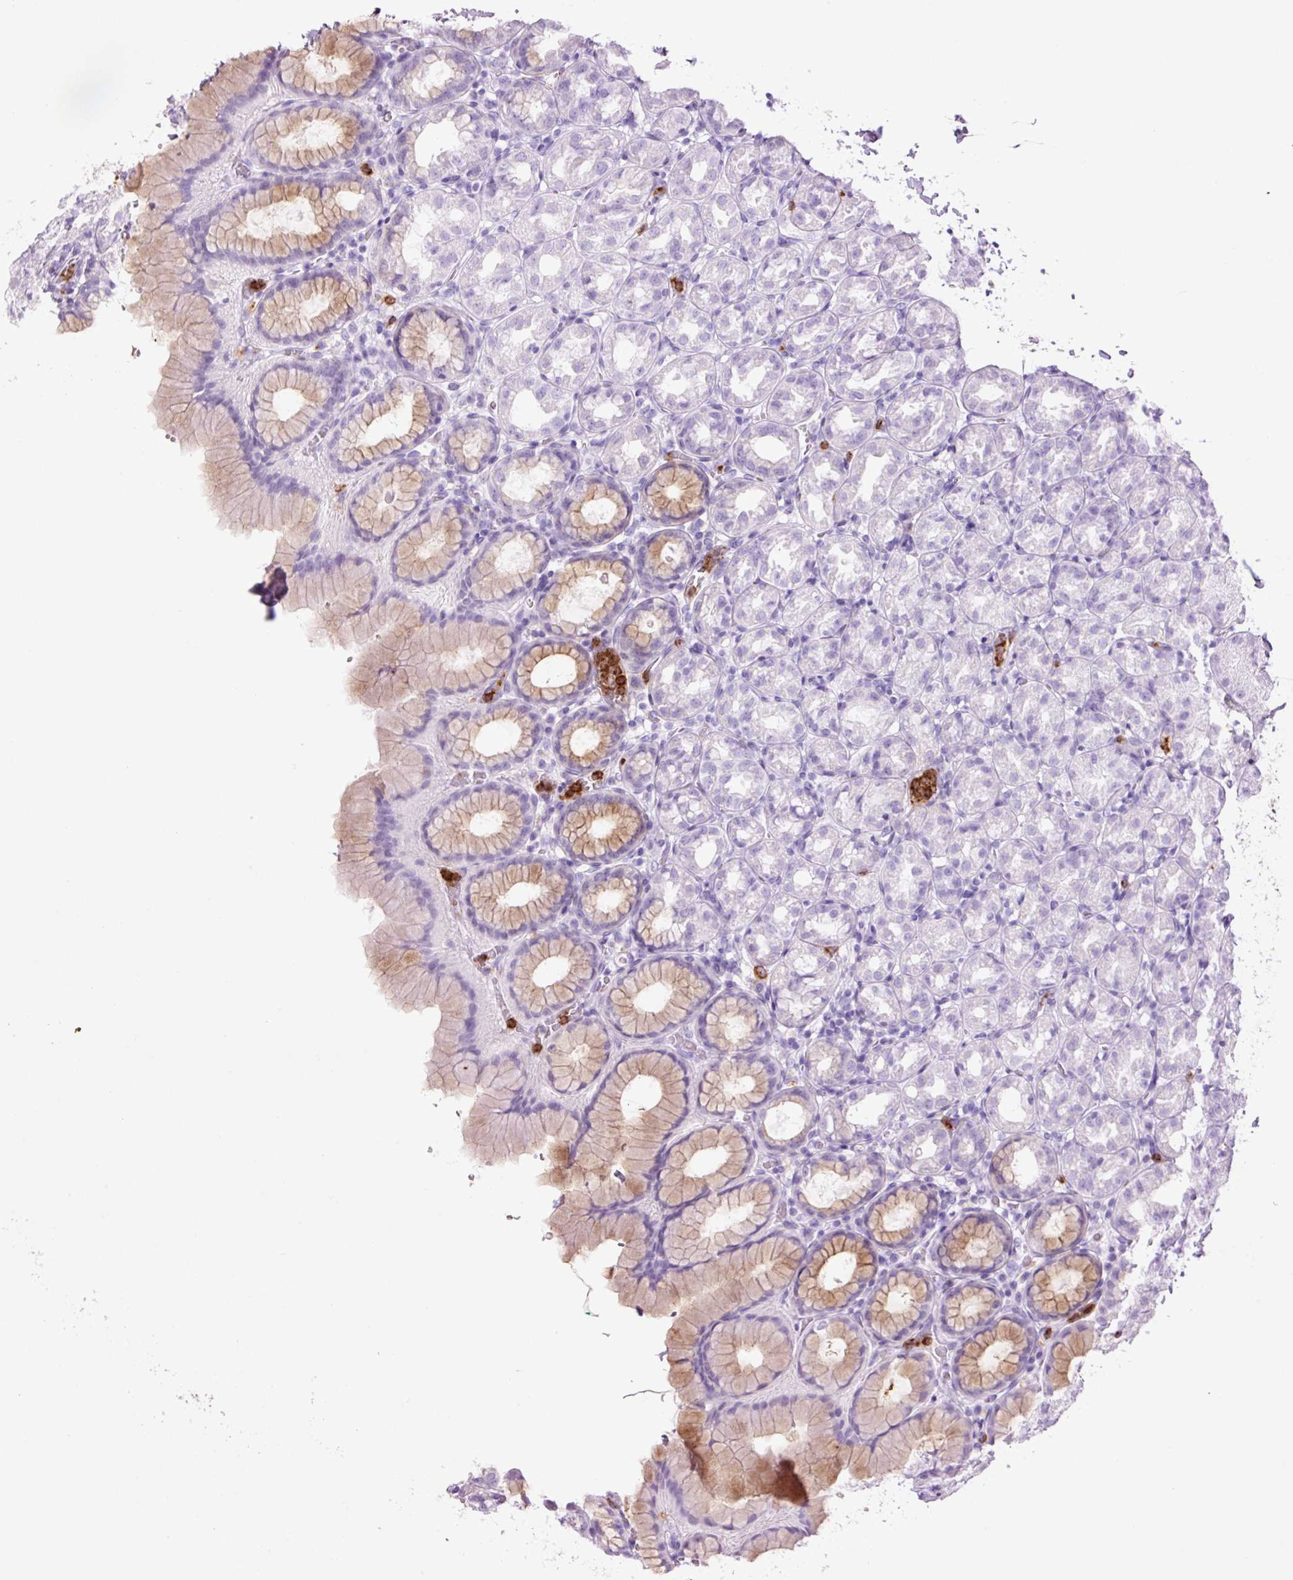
{"staining": {"intensity": "moderate", "quantity": "25%-75%", "location": "cytoplasmic/membranous"}, "tissue": "stomach", "cell_type": "Glandular cells", "image_type": "normal", "snomed": [{"axis": "morphology", "description": "Normal tissue, NOS"}, {"axis": "topography", "description": "Stomach, upper"}], "caption": "A medium amount of moderate cytoplasmic/membranous expression is identified in about 25%-75% of glandular cells in normal stomach.", "gene": "LYZ", "patient": {"sex": "female", "age": 81}}